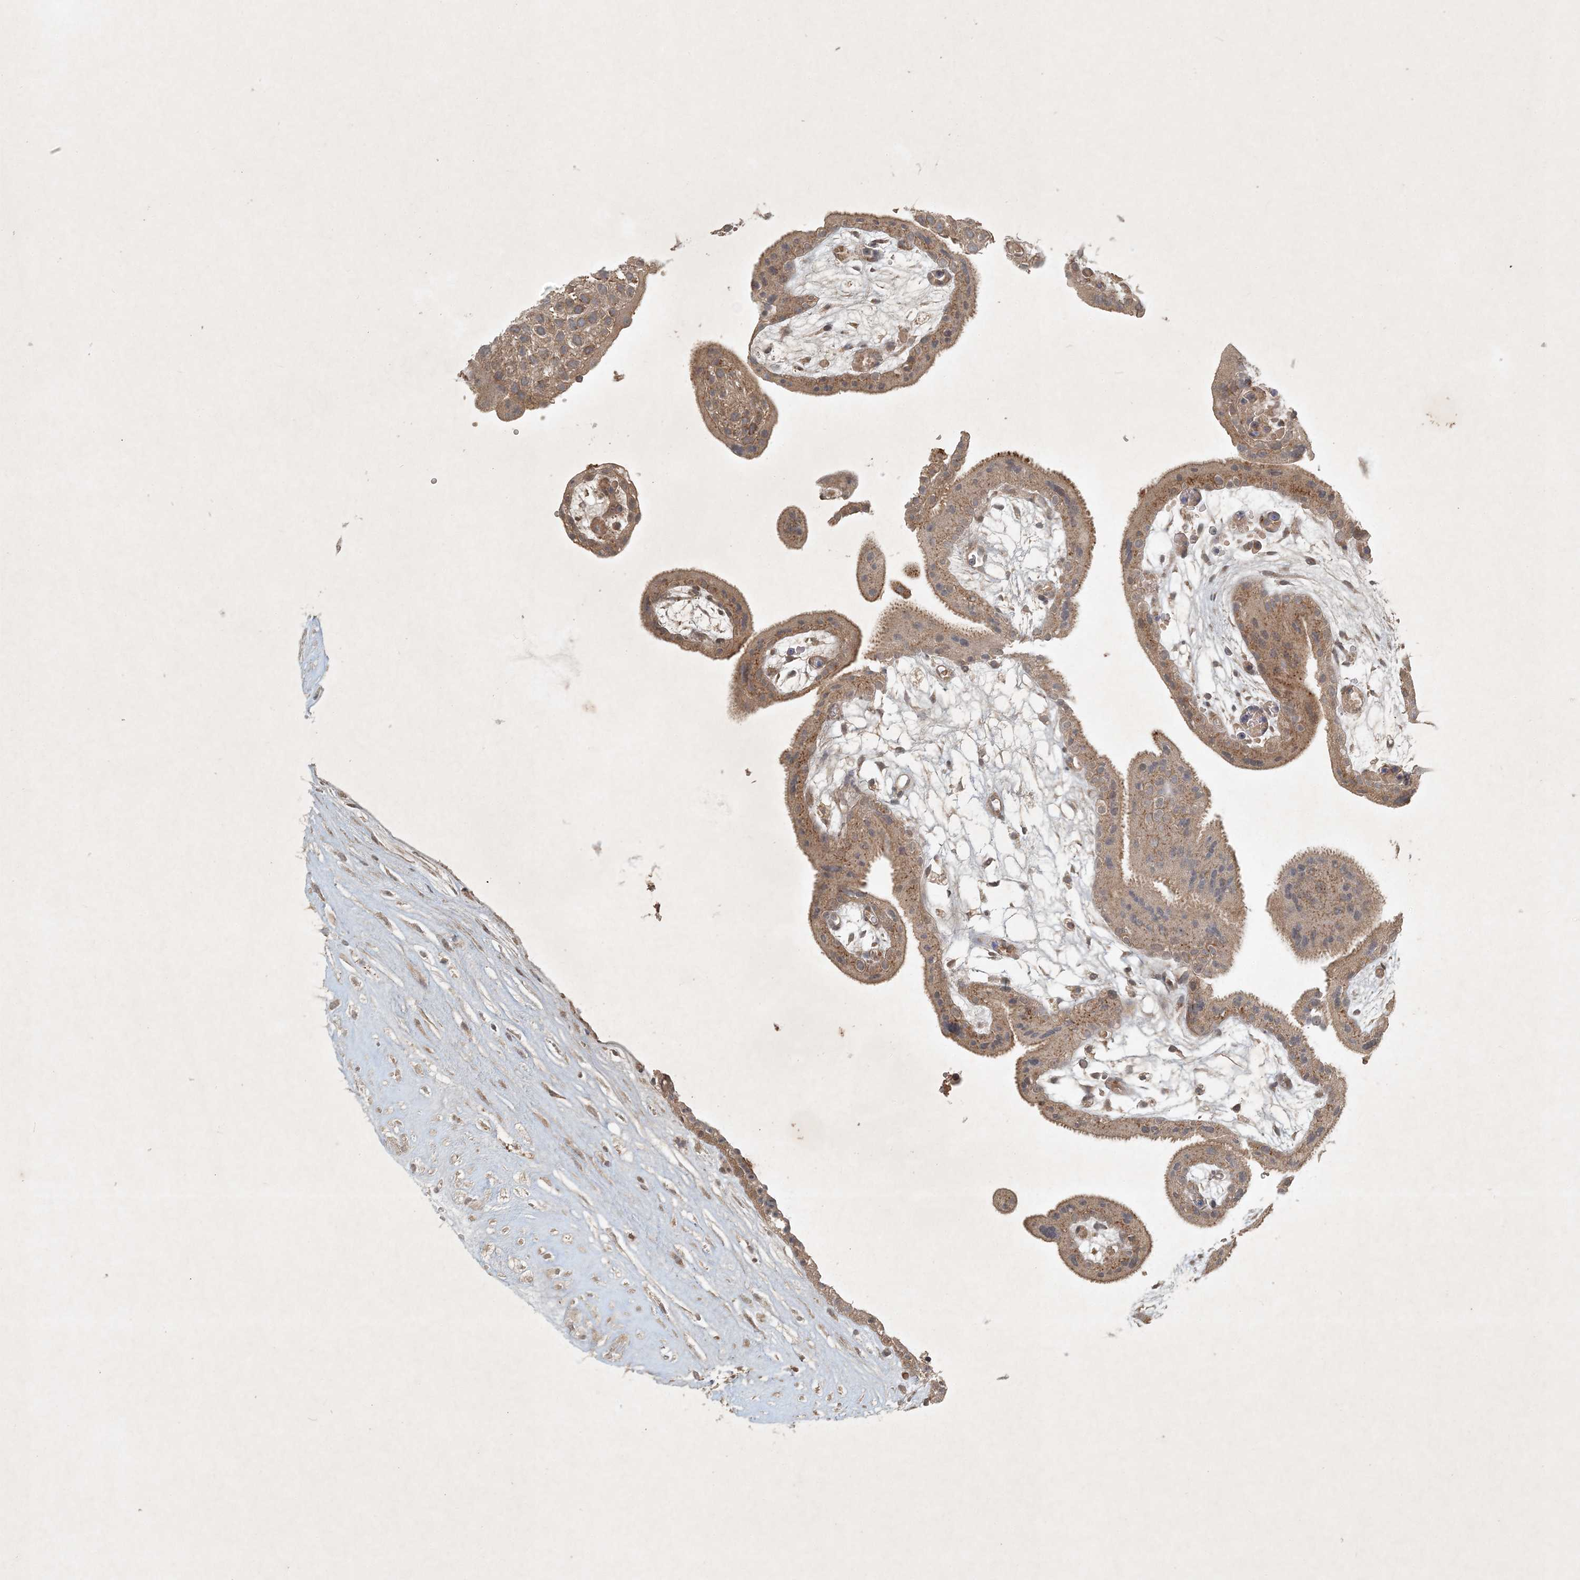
{"staining": {"intensity": "moderate", "quantity": "25%-75%", "location": "cytoplasmic/membranous"}, "tissue": "placenta", "cell_type": "Trophoblastic cells", "image_type": "normal", "snomed": [{"axis": "morphology", "description": "Normal tissue, NOS"}, {"axis": "topography", "description": "Placenta"}], "caption": "A brown stain labels moderate cytoplasmic/membranous staining of a protein in trophoblastic cells of unremarkable placenta. (Stains: DAB (3,3'-diaminobenzidine) in brown, nuclei in blue, Microscopy: brightfield microscopy at high magnification).", "gene": "TNFAIP6", "patient": {"sex": "female", "age": 18}}